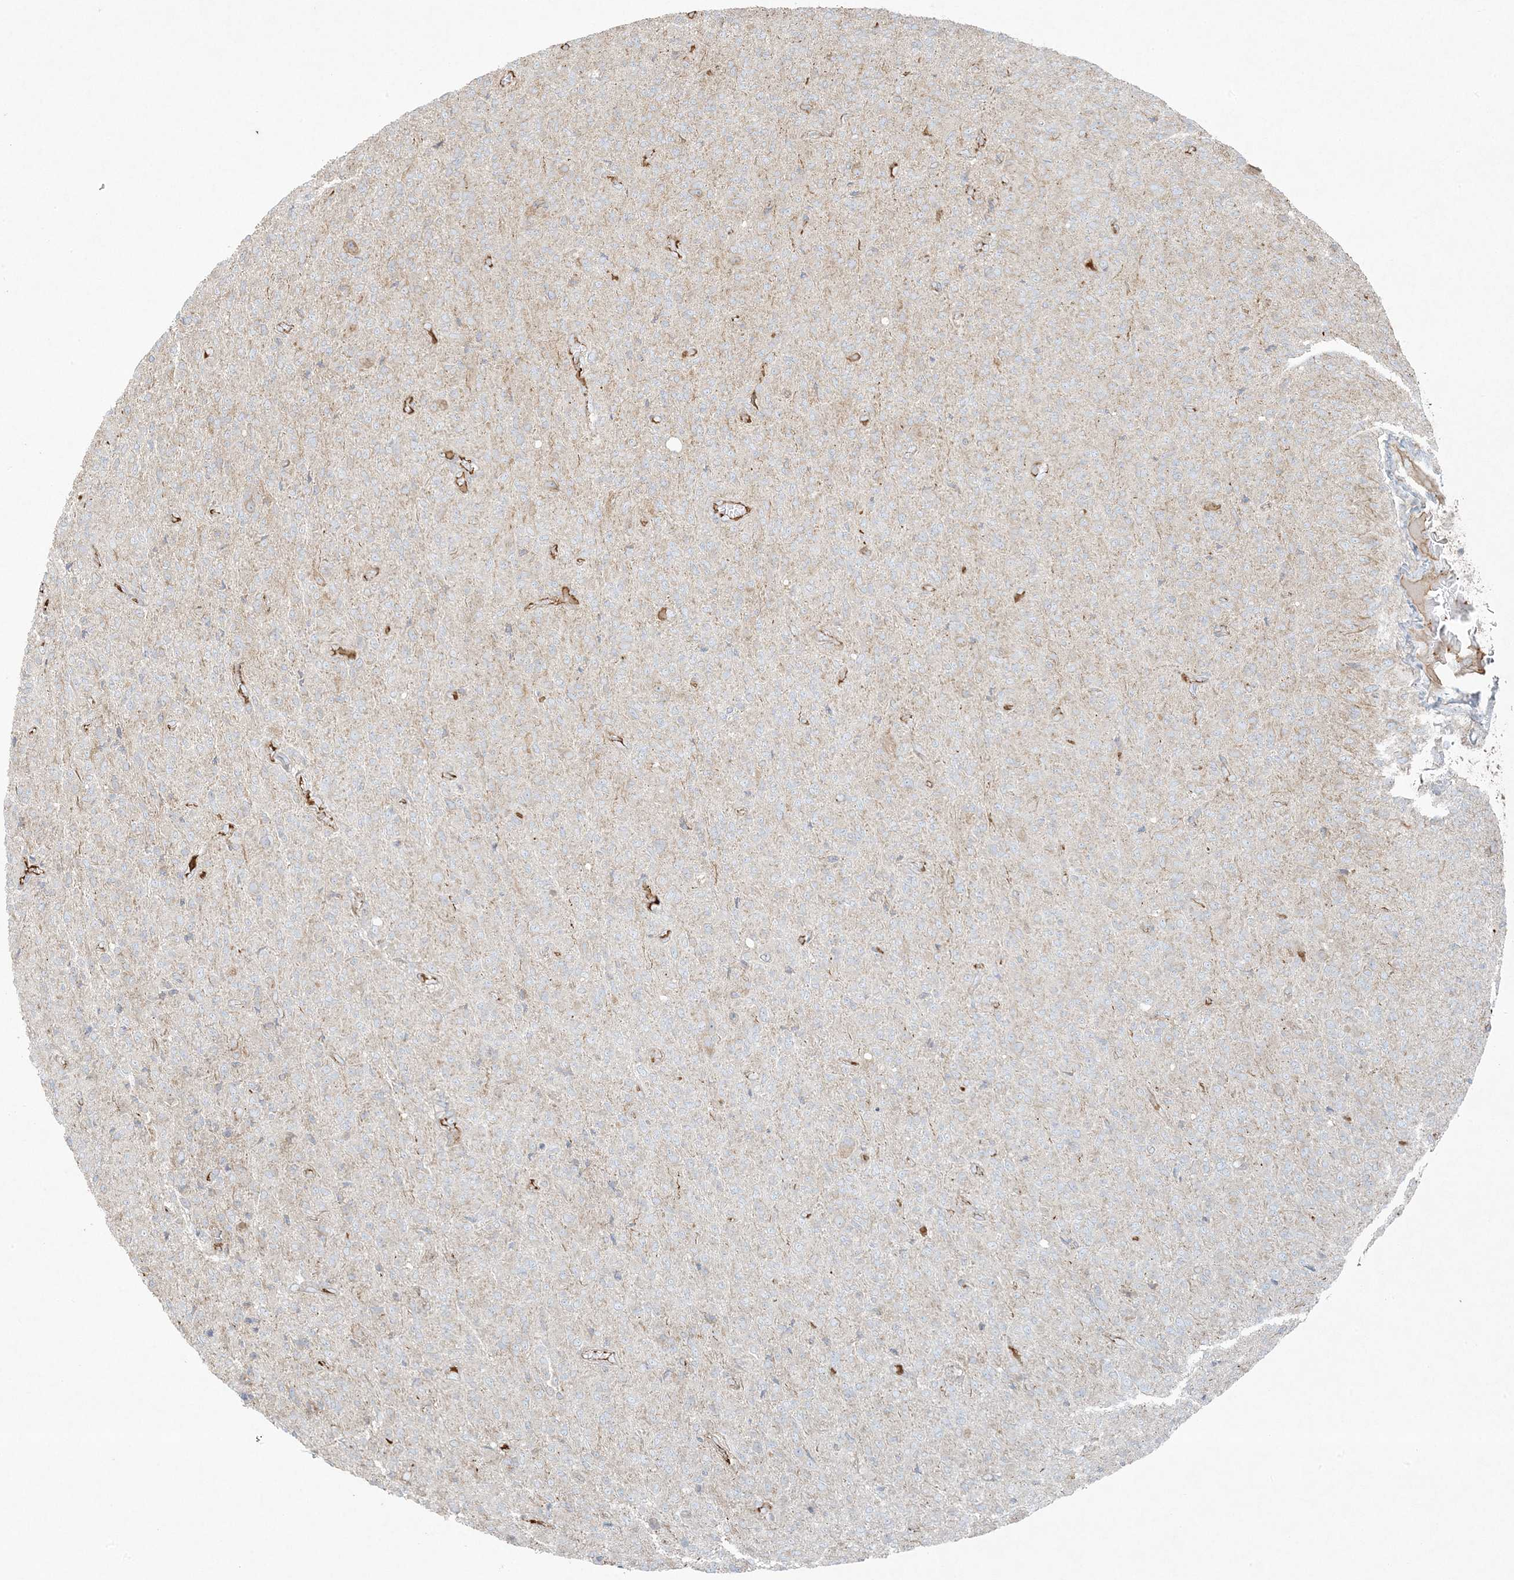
{"staining": {"intensity": "negative", "quantity": "none", "location": "none"}, "tissue": "glioma", "cell_type": "Tumor cells", "image_type": "cancer", "snomed": [{"axis": "morphology", "description": "Glioma, malignant, High grade"}, {"axis": "topography", "description": "Brain"}], "caption": "This micrograph is of glioma stained with IHC to label a protein in brown with the nuclei are counter-stained blue. There is no expression in tumor cells.", "gene": "PIK3R4", "patient": {"sex": "female", "age": 57}}